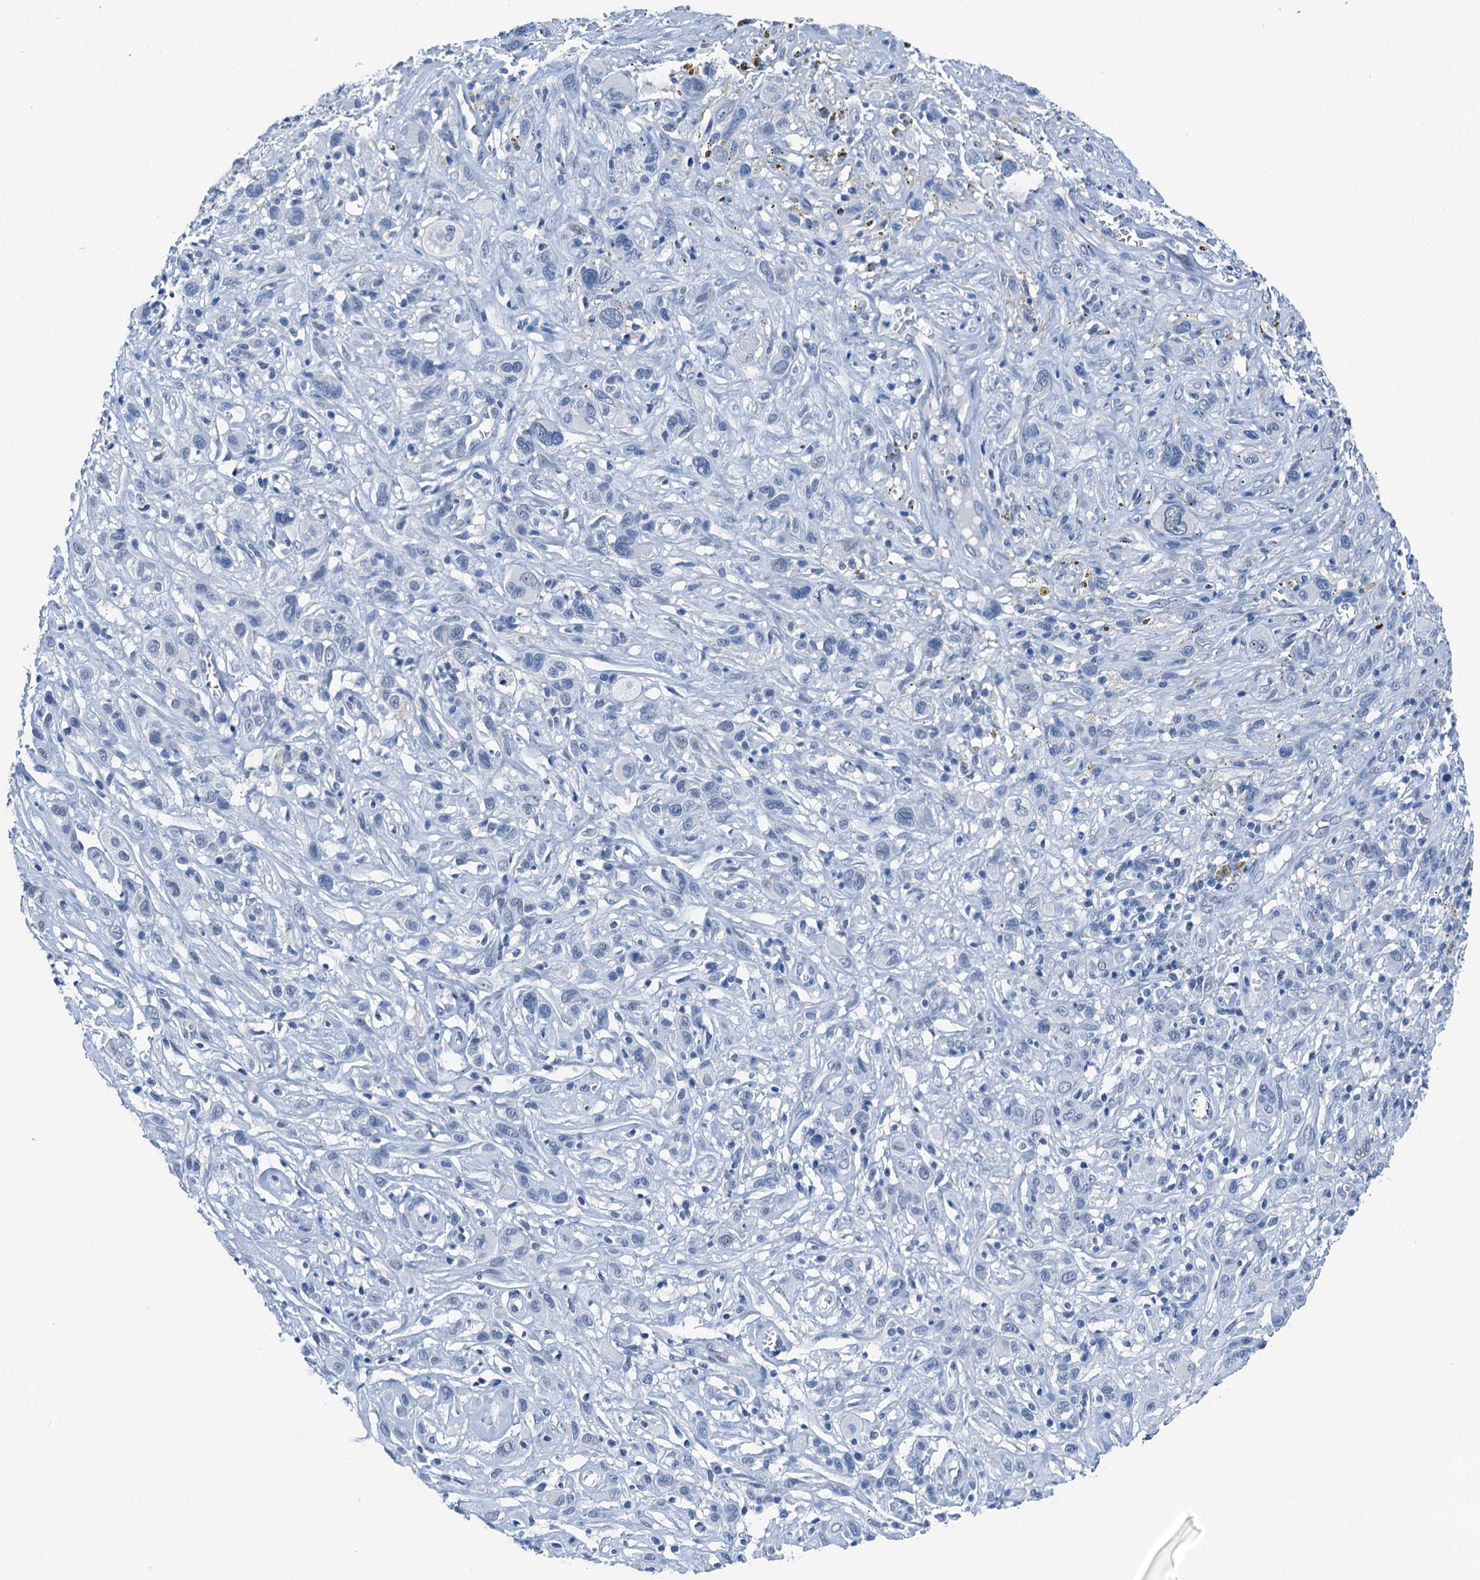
{"staining": {"intensity": "negative", "quantity": "none", "location": "none"}, "tissue": "melanoma", "cell_type": "Tumor cells", "image_type": "cancer", "snomed": [{"axis": "morphology", "description": "Malignant melanoma, NOS"}, {"axis": "topography", "description": "Skin of trunk"}], "caption": "Immunohistochemical staining of human melanoma demonstrates no significant staining in tumor cells.", "gene": "CBLN3", "patient": {"sex": "male", "age": 71}}